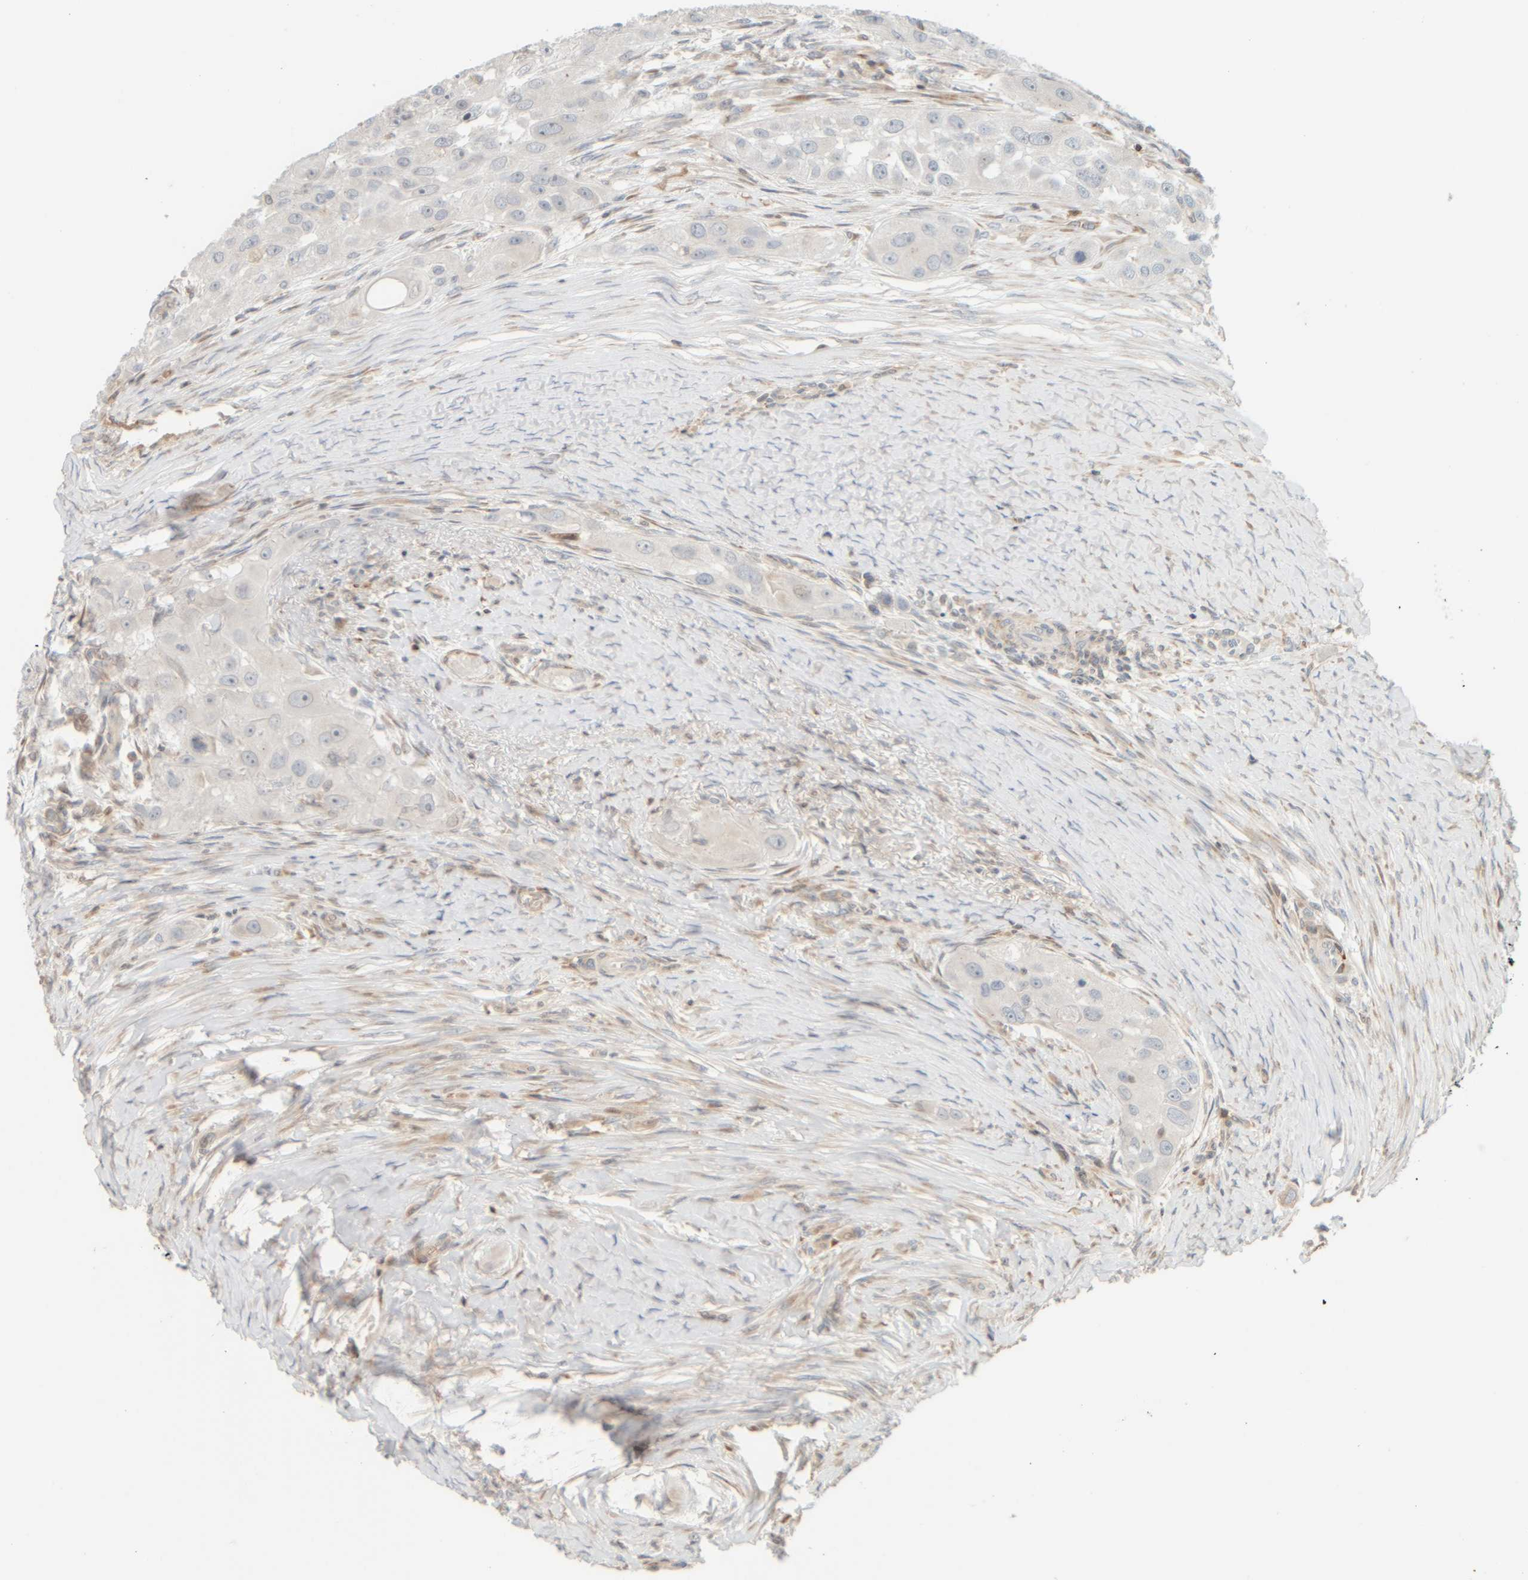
{"staining": {"intensity": "negative", "quantity": "none", "location": "none"}, "tissue": "head and neck cancer", "cell_type": "Tumor cells", "image_type": "cancer", "snomed": [{"axis": "morphology", "description": "Normal tissue, NOS"}, {"axis": "morphology", "description": "Squamous cell carcinoma, NOS"}, {"axis": "topography", "description": "Skeletal muscle"}, {"axis": "topography", "description": "Head-Neck"}], "caption": "Immunohistochemistry of head and neck cancer displays no staining in tumor cells.", "gene": "PTGES3L-AARSD1", "patient": {"sex": "male", "age": 51}}